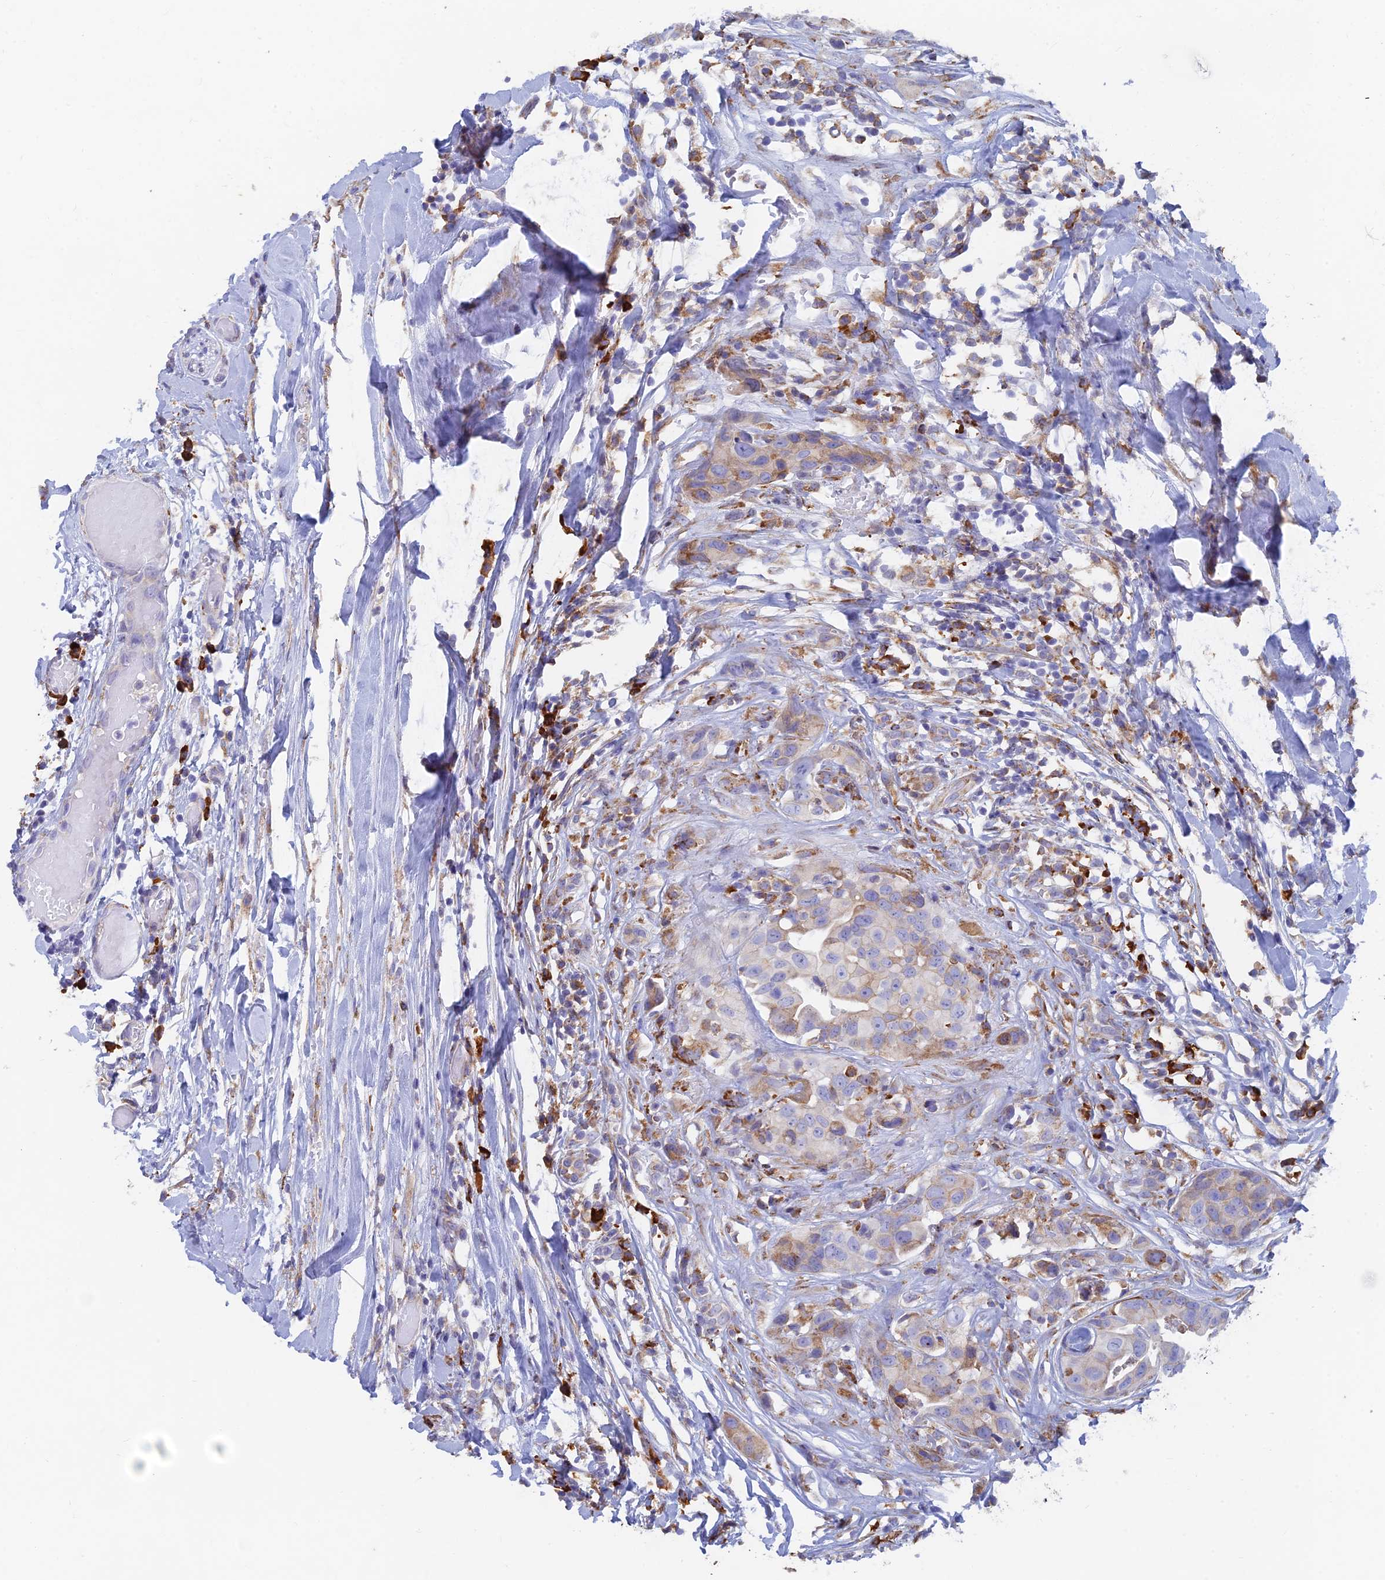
{"staining": {"intensity": "weak", "quantity": "<25%", "location": "cytoplasmic/membranous"}, "tissue": "head and neck cancer", "cell_type": "Tumor cells", "image_type": "cancer", "snomed": [{"axis": "morphology", "description": "Adenocarcinoma, NOS"}, {"axis": "morphology", "description": "Adenocarcinoma, metastatic, NOS"}, {"axis": "topography", "description": "Head-Neck"}], "caption": "There is no significant expression in tumor cells of head and neck adenocarcinoma.", "gene": "WDR35", "patient": {"sex": "male", "age": 75}}